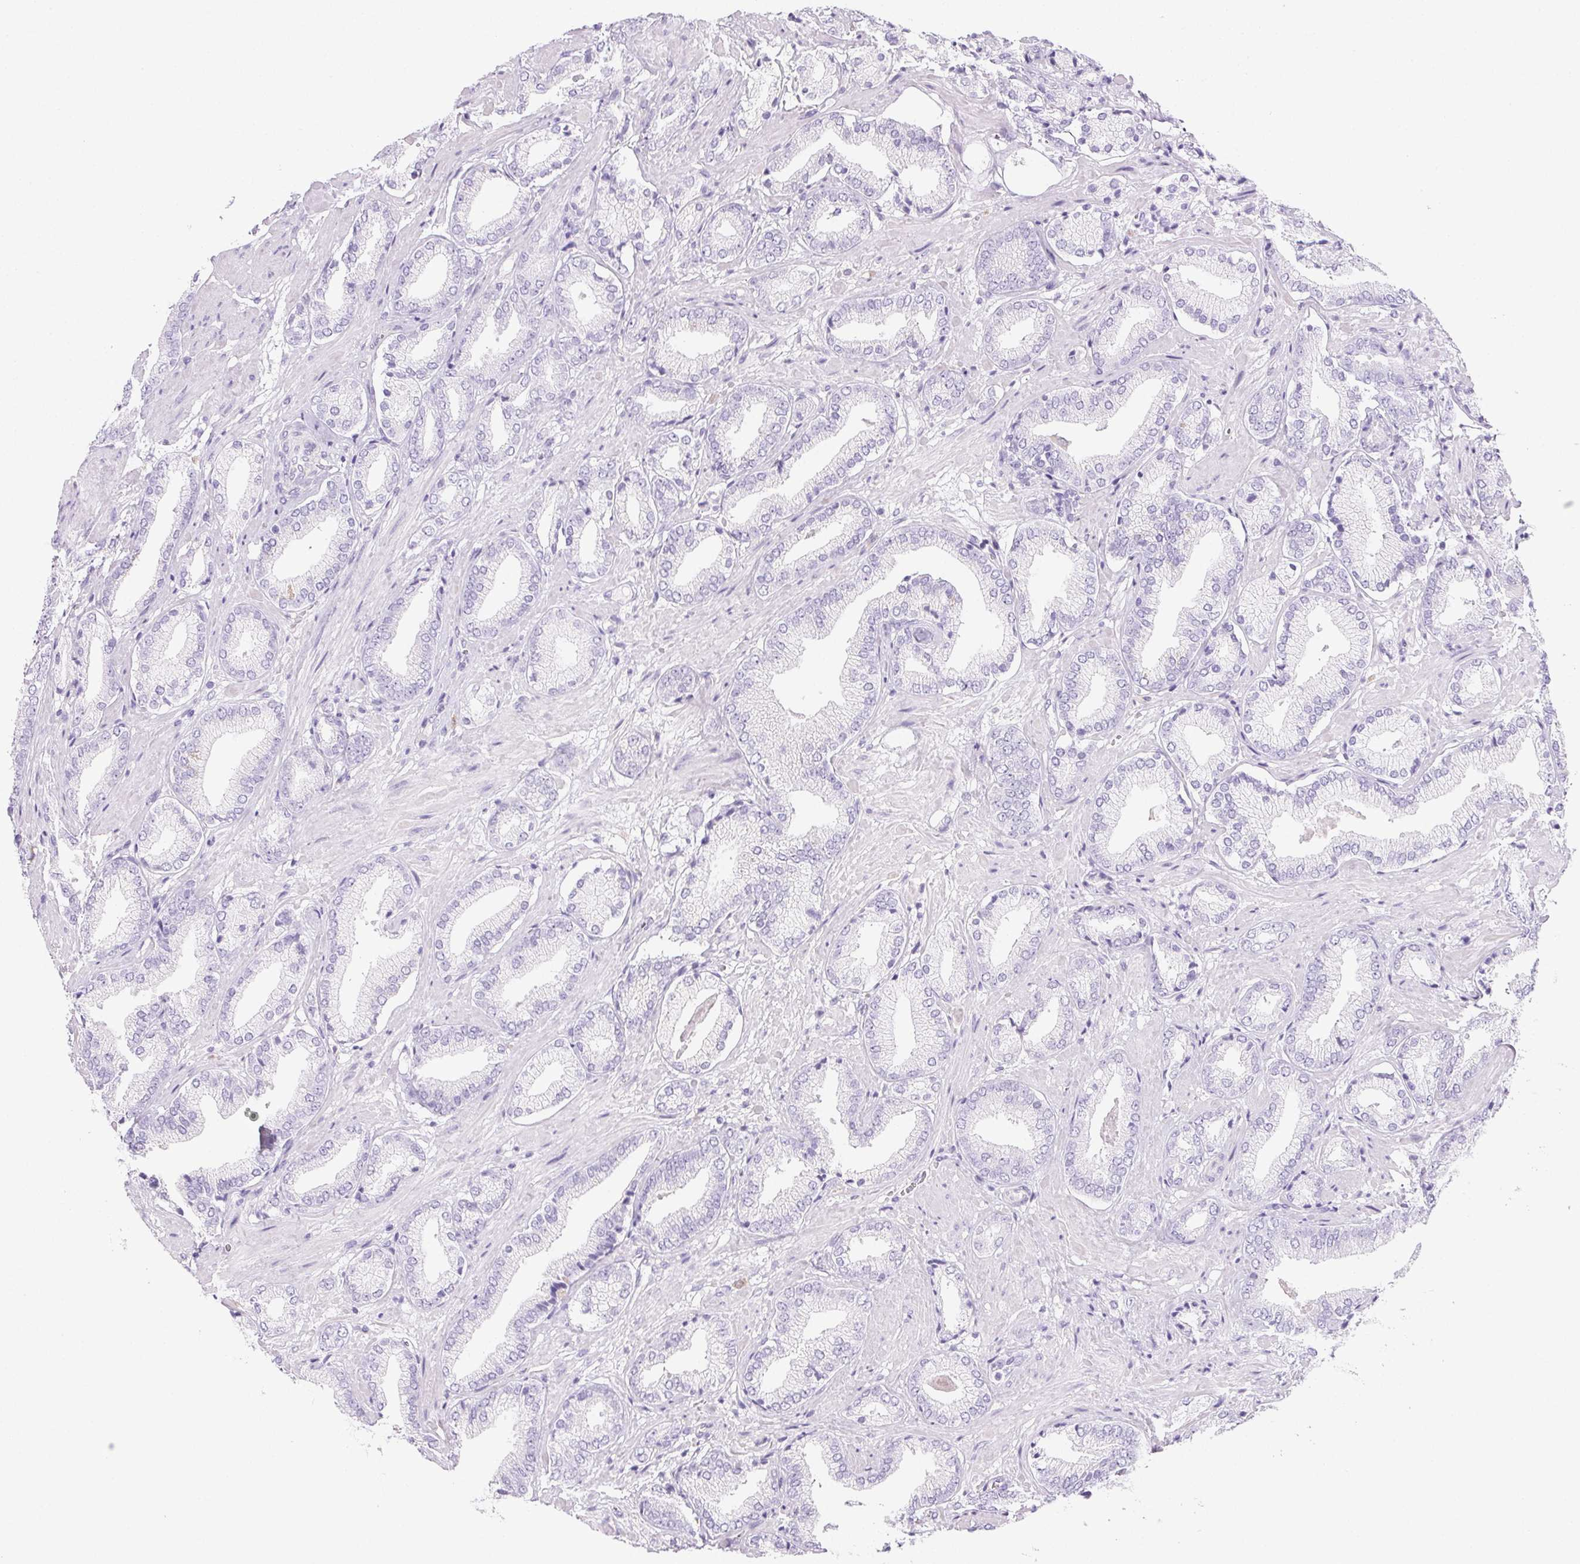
{"staining": {"intensity": "negative", "quantity": "none", "location": "none"}, "tissue": "prostate cancer", "cell_type": "Tumor cells", "image_type": "cancer", "snomed": [{"axis": "morphology", "description": "Adenocarcinoma, High grade"}, {"axis": "topography", "description": "Prostate"}], "caption": "The immunohistochemistry histopathology image has no significant staining in tumor cells of prostate cancer (high-grade adenocarcinoma) tissue.", "gene": "PRSS3", "patient": {"sex": "male", "age": 56}}